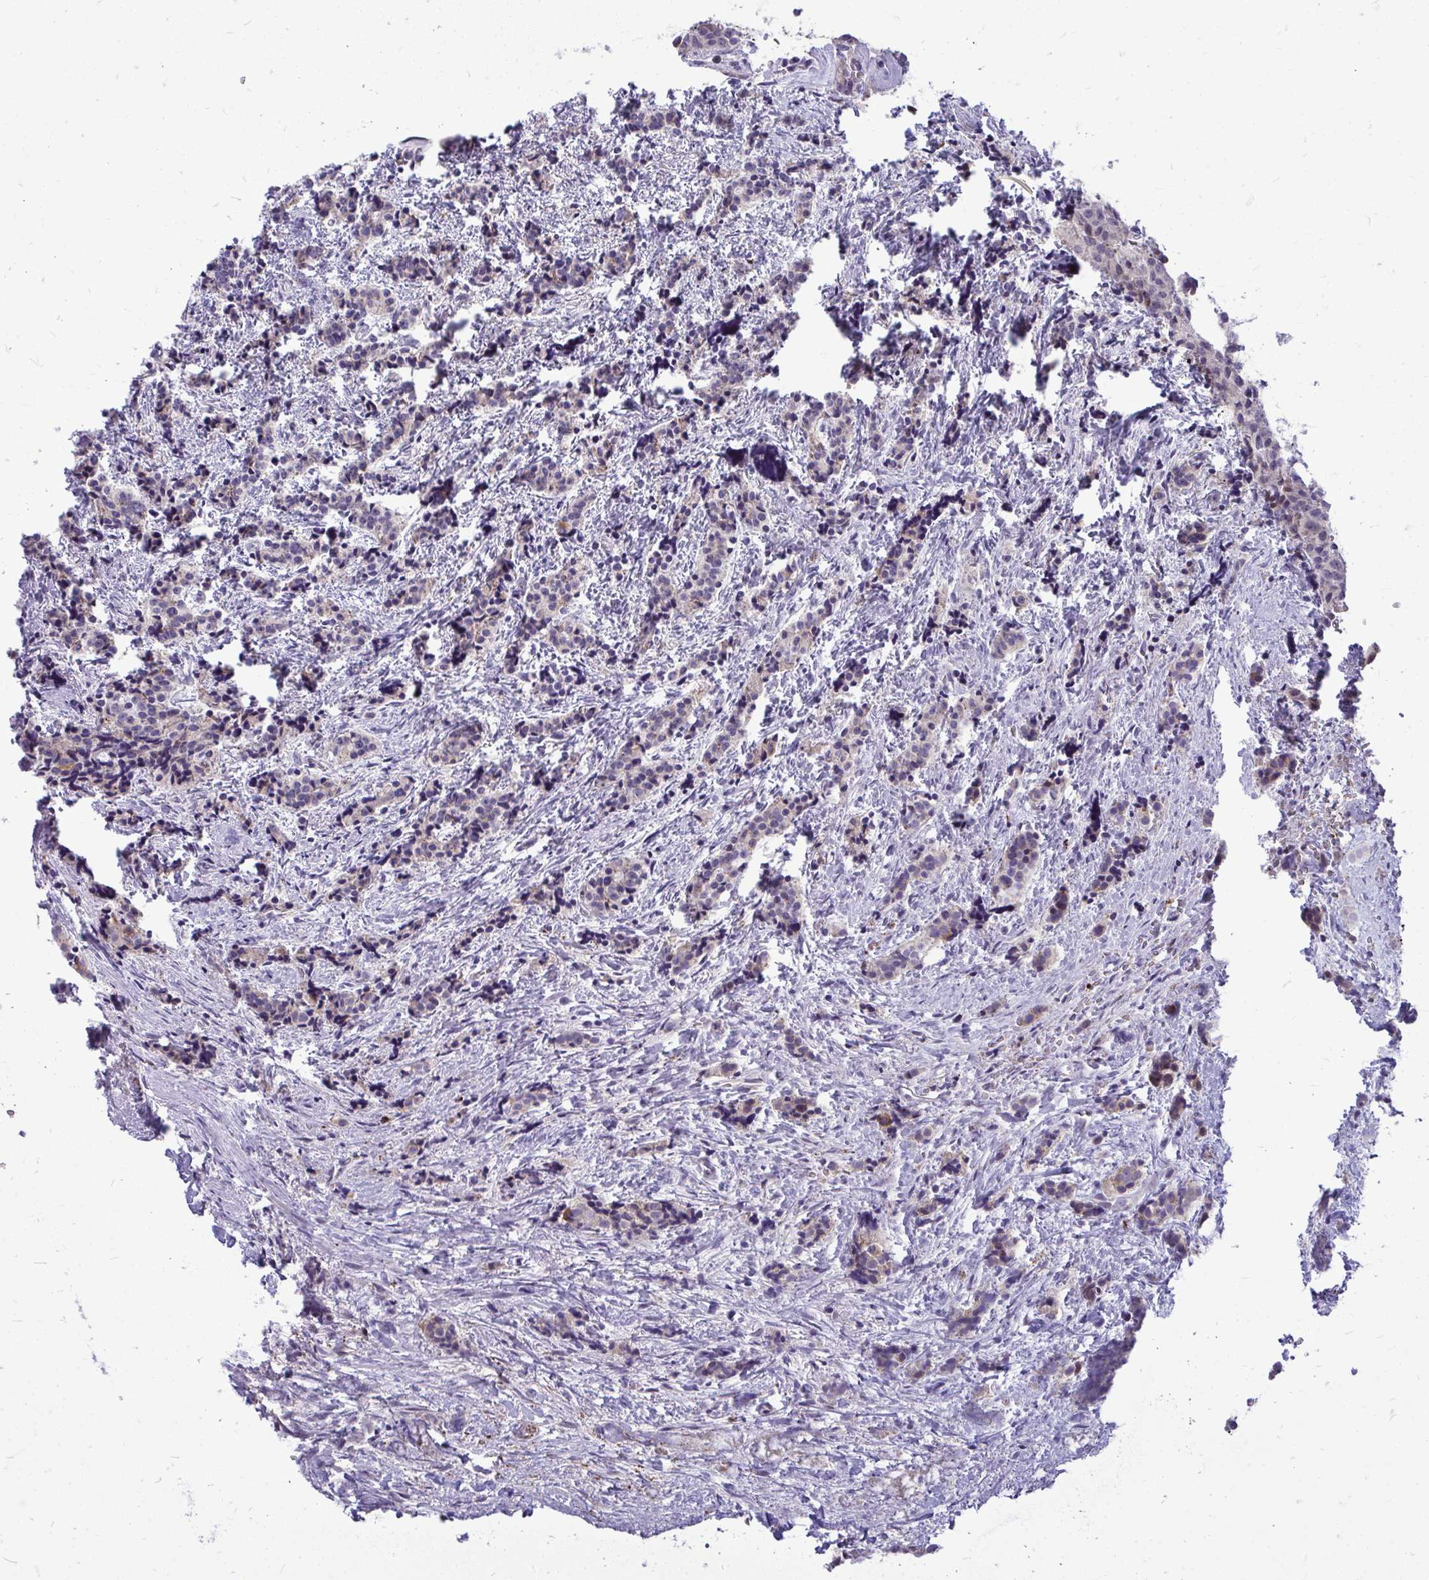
{"staining": {"intensity": "weak", "quantity": "25%-75%", "location": "cytoplasmic/membranous"}, "tissue": "carcinoid", "cell_type": "Tumor cells", "image_type": "cancer", "snomed": [{"axis": "morphology", "description": "Carcinoid, malignant, NOS"}, {"axis": "topography", "description": "Small intestine"}], "caption": "Human carcinoid stained for a protein (brown) shows weak cytoplasmic/membranous positive positivity in about 25%-75% of tumor cells.", "gene": "ZSCAN25", "patient": {"sex": "female", "age": 73}}